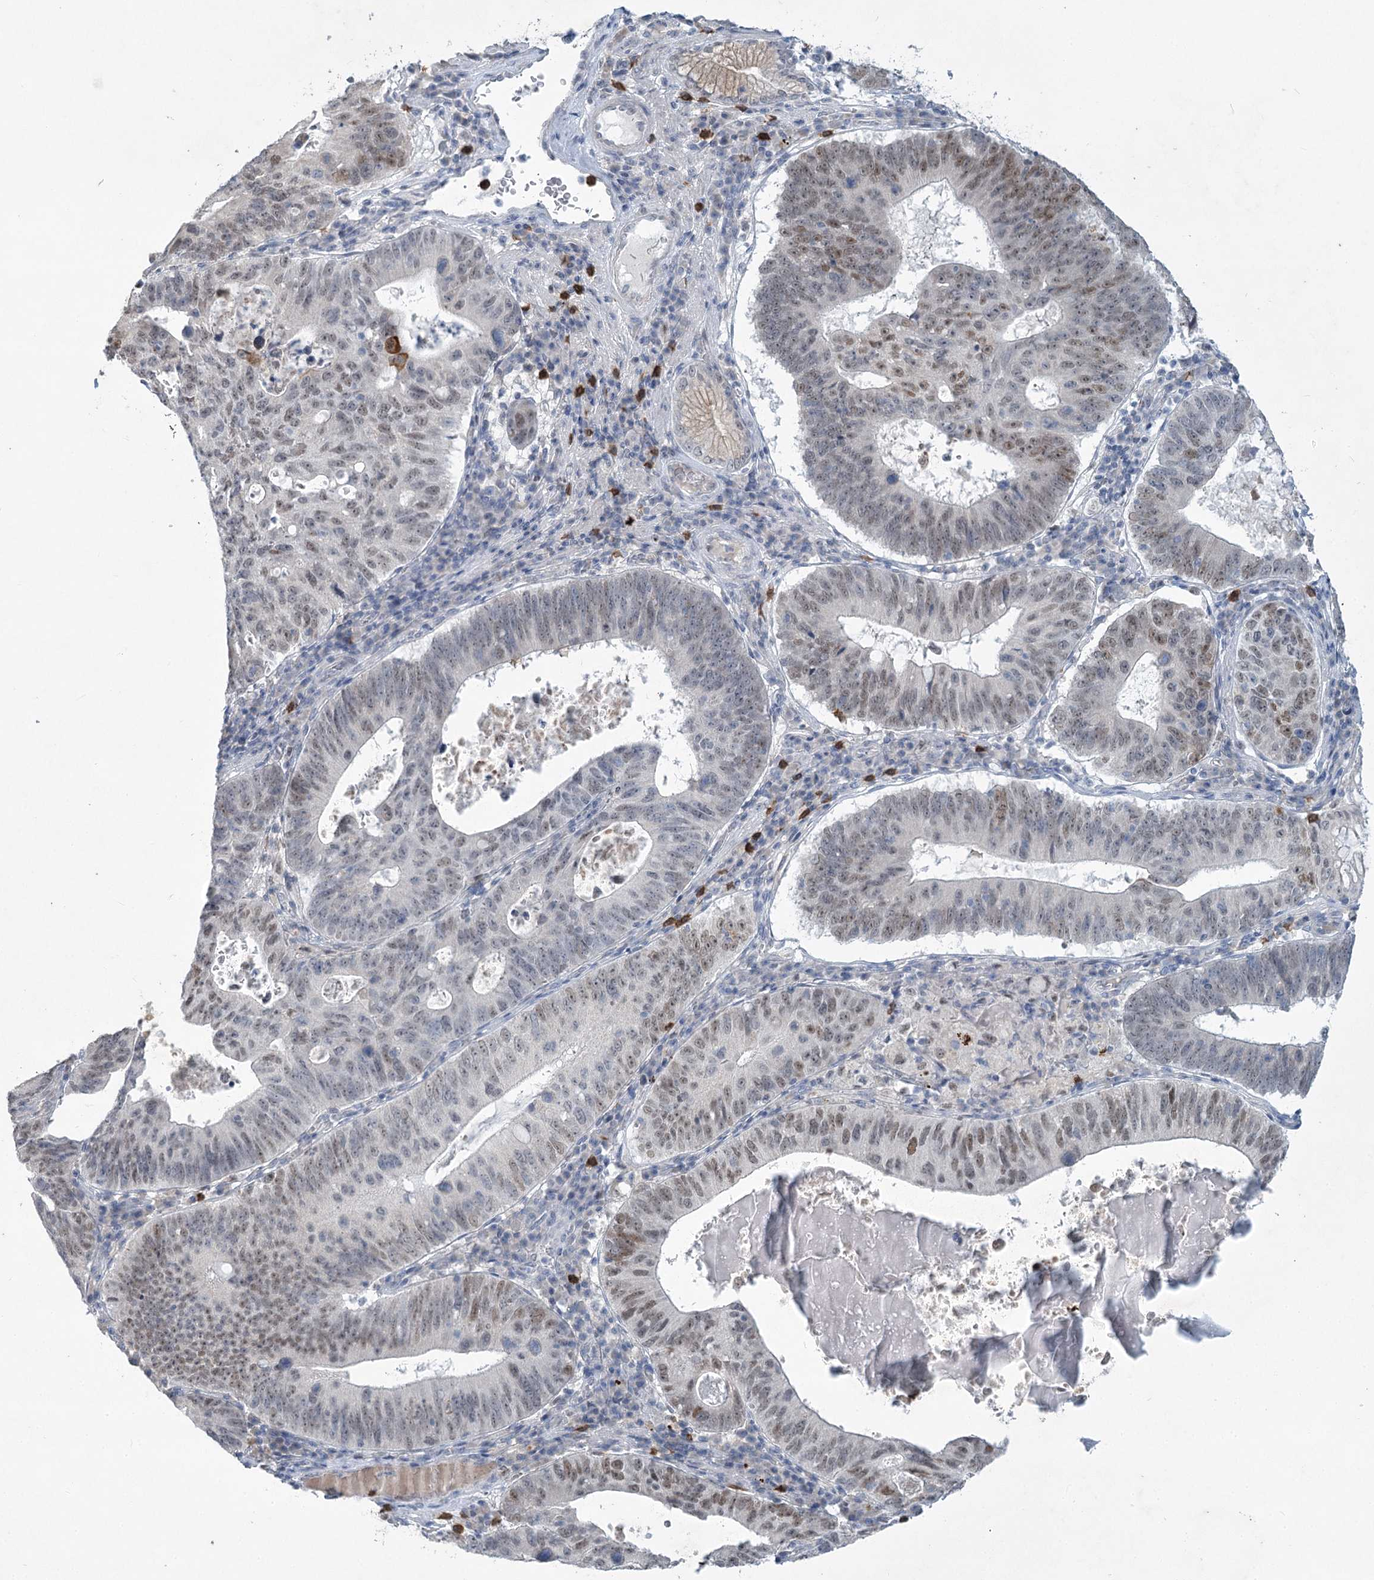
{"staining": {"intensity": "moderate", "quantity": "25%-75%", "location": "nuclear"}, "tissue": "stomach cancer", "cell_type": "Tumor cells", "image_type": "cancer", "snomed": [{"axis": "morphology", "description": "Adenocarcinoma, NOS"}, {"axis": "topography", "description": "Stomach"}], "caption": "A medium amount of moderate nuclear staining is appreciated in approximately 25%-75% of tumor cells in adenocarcinoma (stomach) tissue. Immunohistochemistry (ihc) stains the protein in brown and the nuclei are stained blue.", "gene": "ABITRAM", "patient": {"sex": "male", "age": 59}}